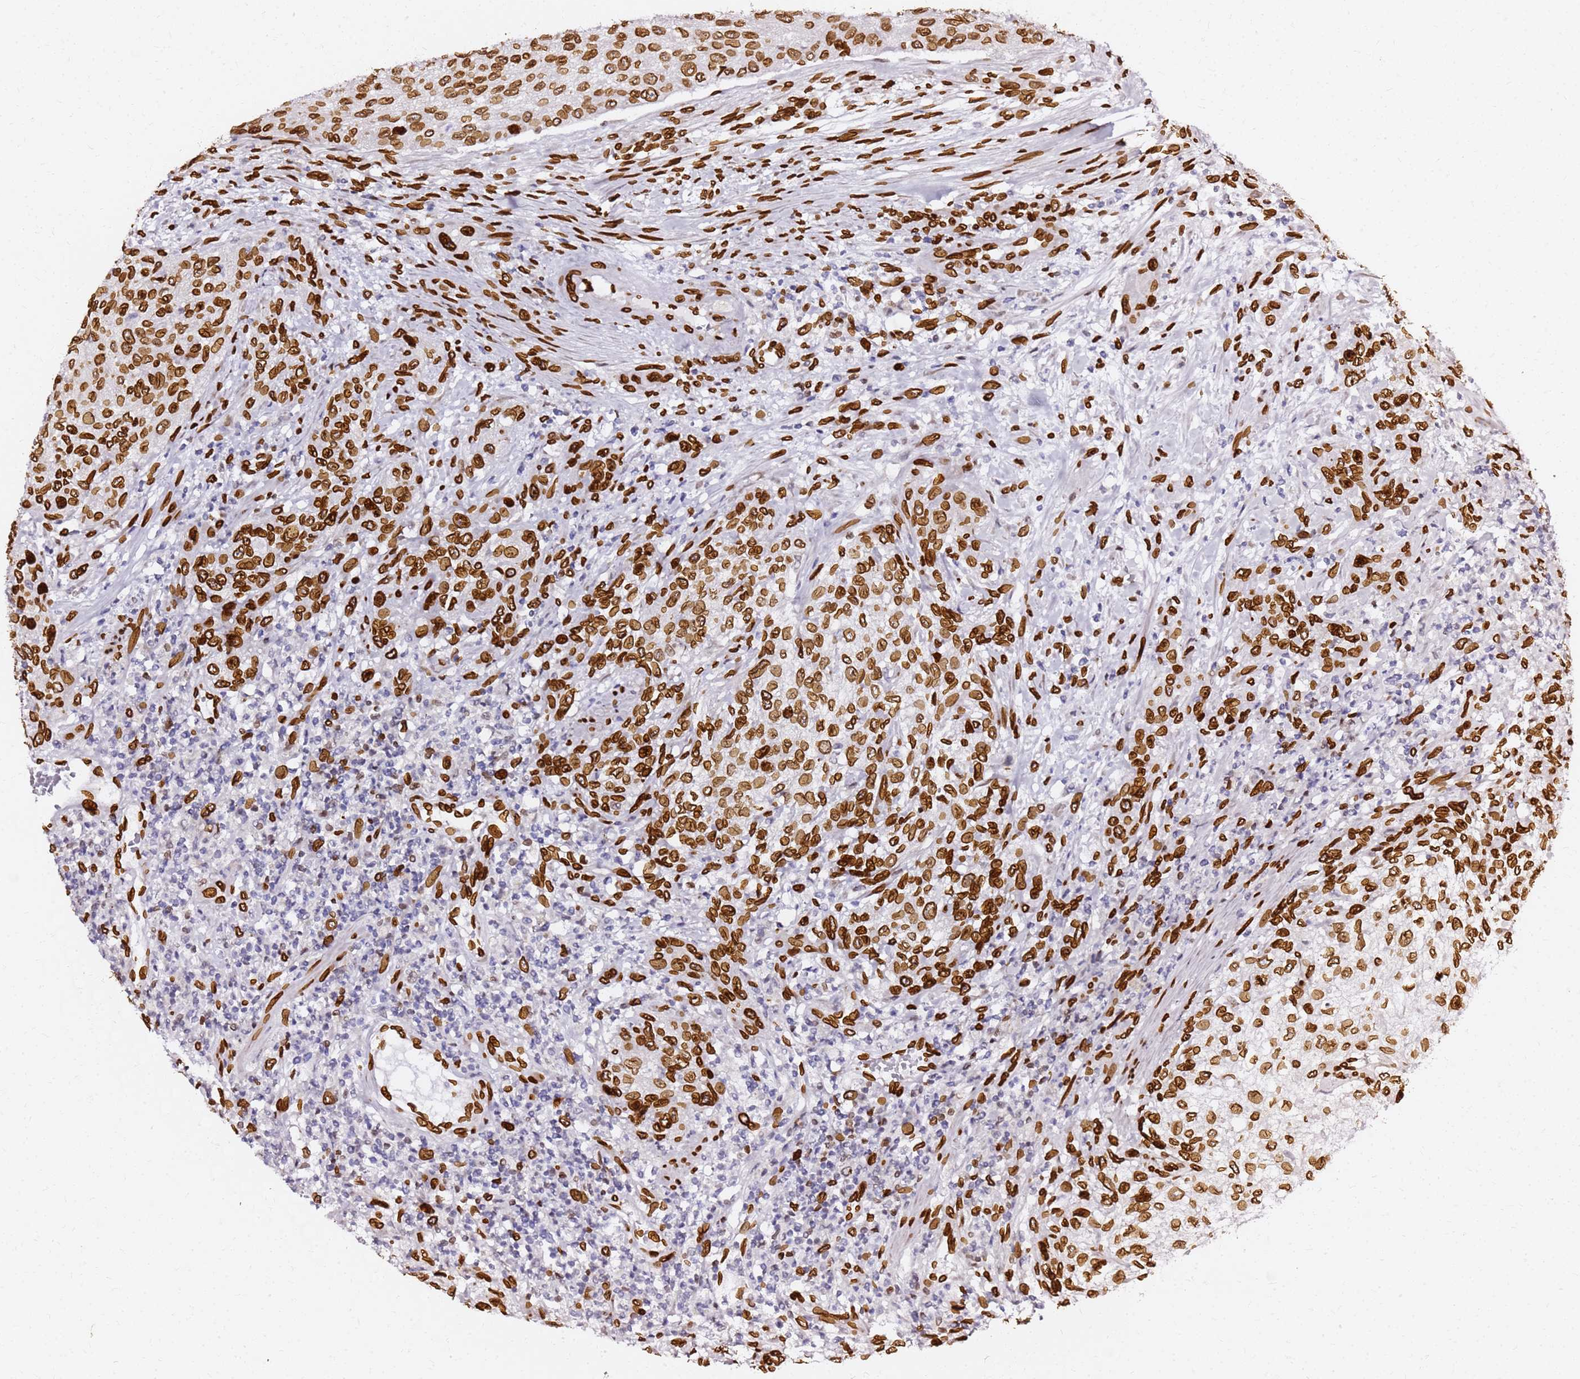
{"staining": {"intensity": "strong", "quantity": ">75%", "location": "cytoplasmic/membranous,nuclear"}, "tissue": "urothelial cancer", "cell_type": "Tumor cells", "image_type": "cancer", "snomed": [{"axis": "morphology", "description": "Normal tissue, NOS"}, {"axis": "morphology", "description": "Urothelial carcinoma, NOS"}, {"axis": "topography", "description": "Urinary bladder"}, {"axis": "topography", "description": "Peripheral nerve tissue"}], "caption": "The immunohistochemical stain highlights strong cytoplasmic/membranous and nuclear positivity in tumor cells of transitional cell carcinoma tissue.", "gene": "C6orf141", "patient": {"sex": "male", "age": 35}}